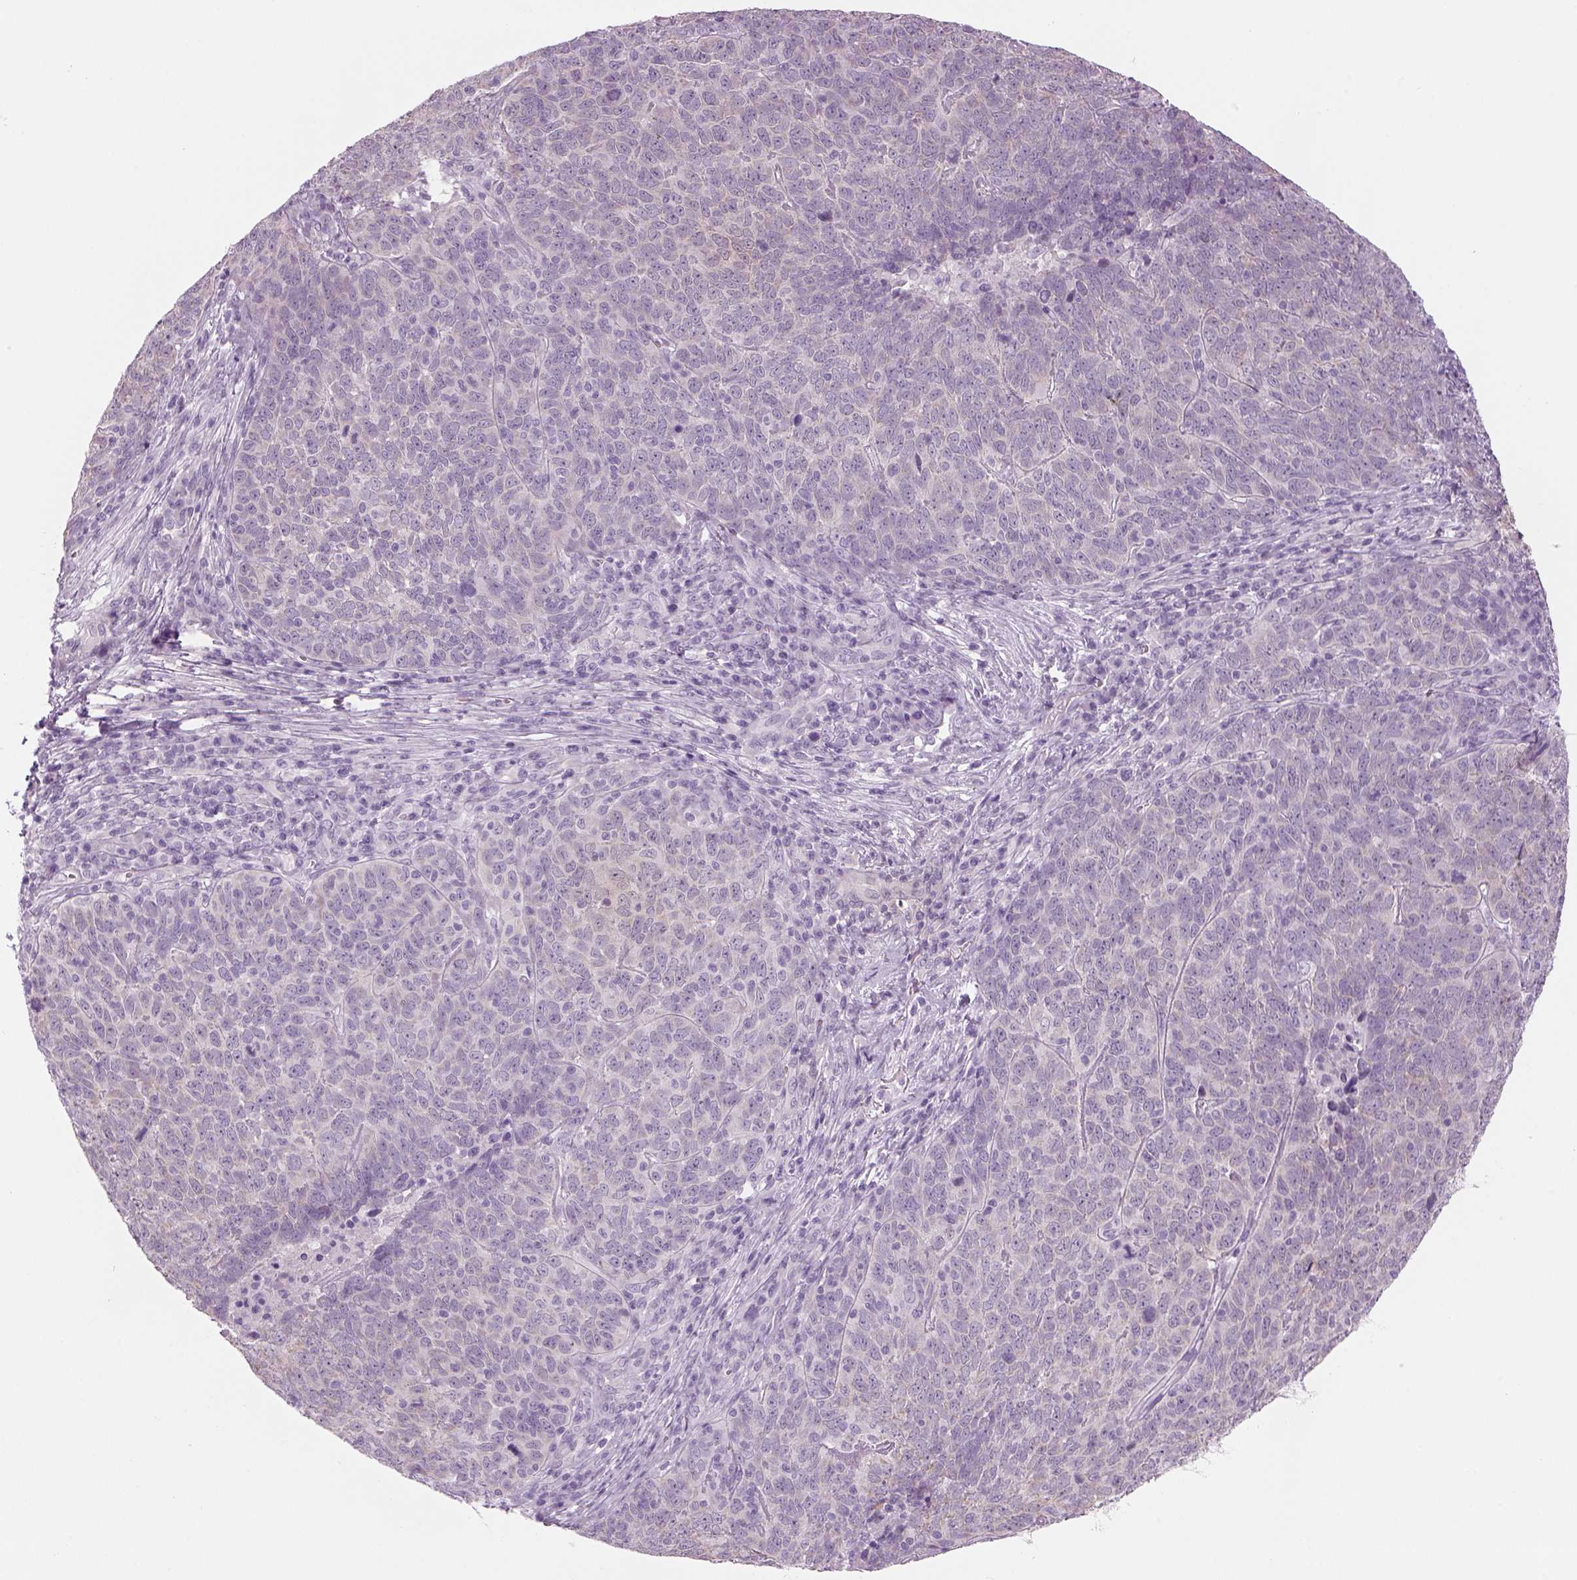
{"staining": {"intensity": "negative", "quantity": "none", "location": "none"}, "tissue": "skin cancer", "cell_type": "Tumor cells", "image_type": "cancer", "snomed": [{"axis": "morphology", "description": "Squamous cell carcinoma, NOS"}, {"axis": "topography", "description": "Skin"}, {"axis": "topography", "description": "Anal"}], "caption": "The histopathology image exhibits no staining of tumor cells in squamous cell carcinoma (skin).", "gene": "KCNMB4", "patient": {"sex": "female", "age": 51}}